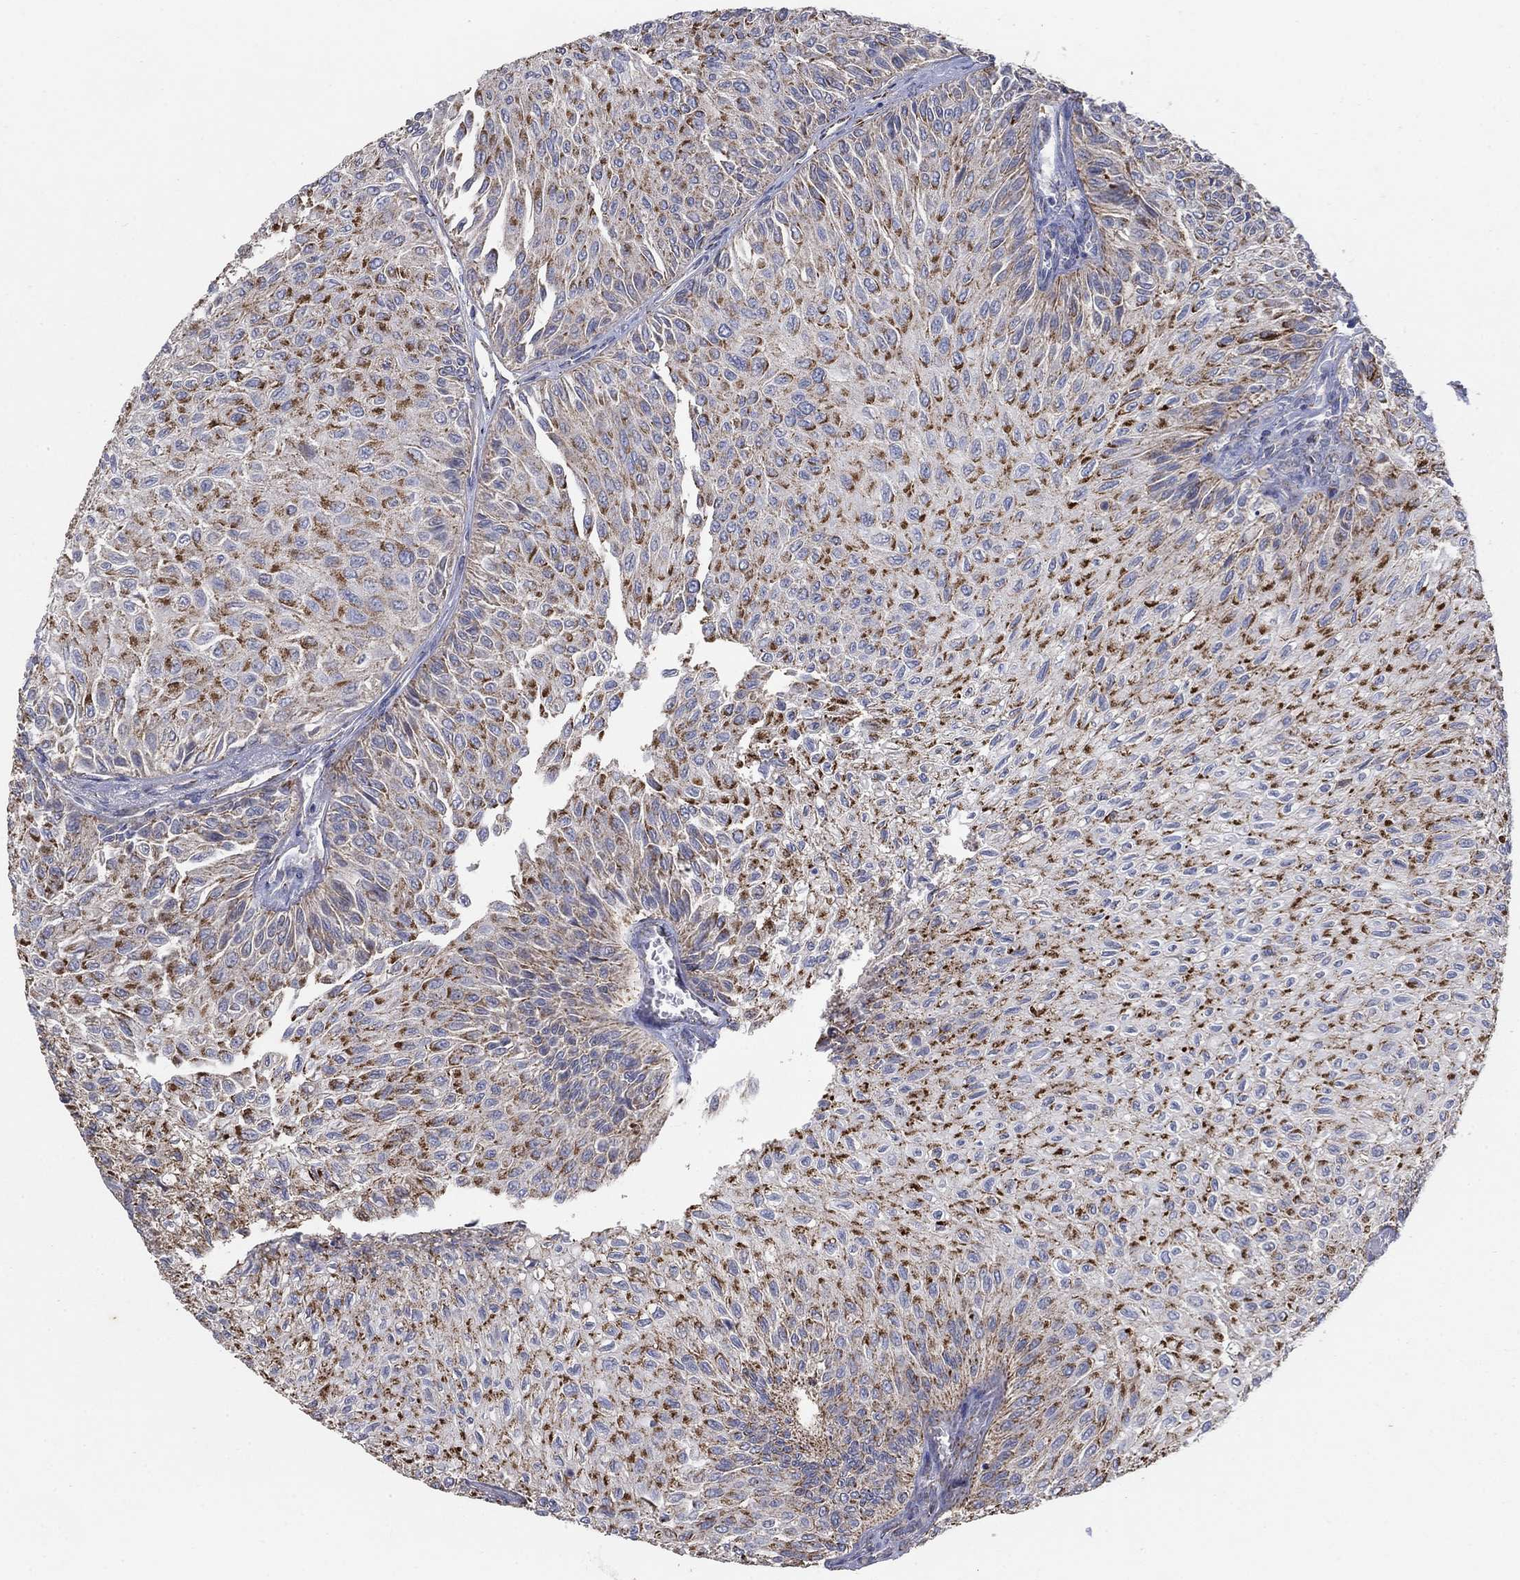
{"staining": {"intensity": "strong", "quantity": "25%-75%", "location": "cytoplasmic/membranous"}, "tissue": "urothelial cancer", "cell_type": "Tumor cells", "image_type": "cancer", "snomed": [{"axis": "morphology", "description": "Urothelial carcinoma, Low grade"}, {"axis": "topography", "description": "Urinary bladder"}], "caption": "A brown stain highlights strong cytoplasmic/membranous staining of a protein in human urothelial cancer tumor cells. (Brightfield microscopy of DAB IHC at high magnification).", "gene": "PNPLA2", "patient": {"sex": "male", "age": 78}}